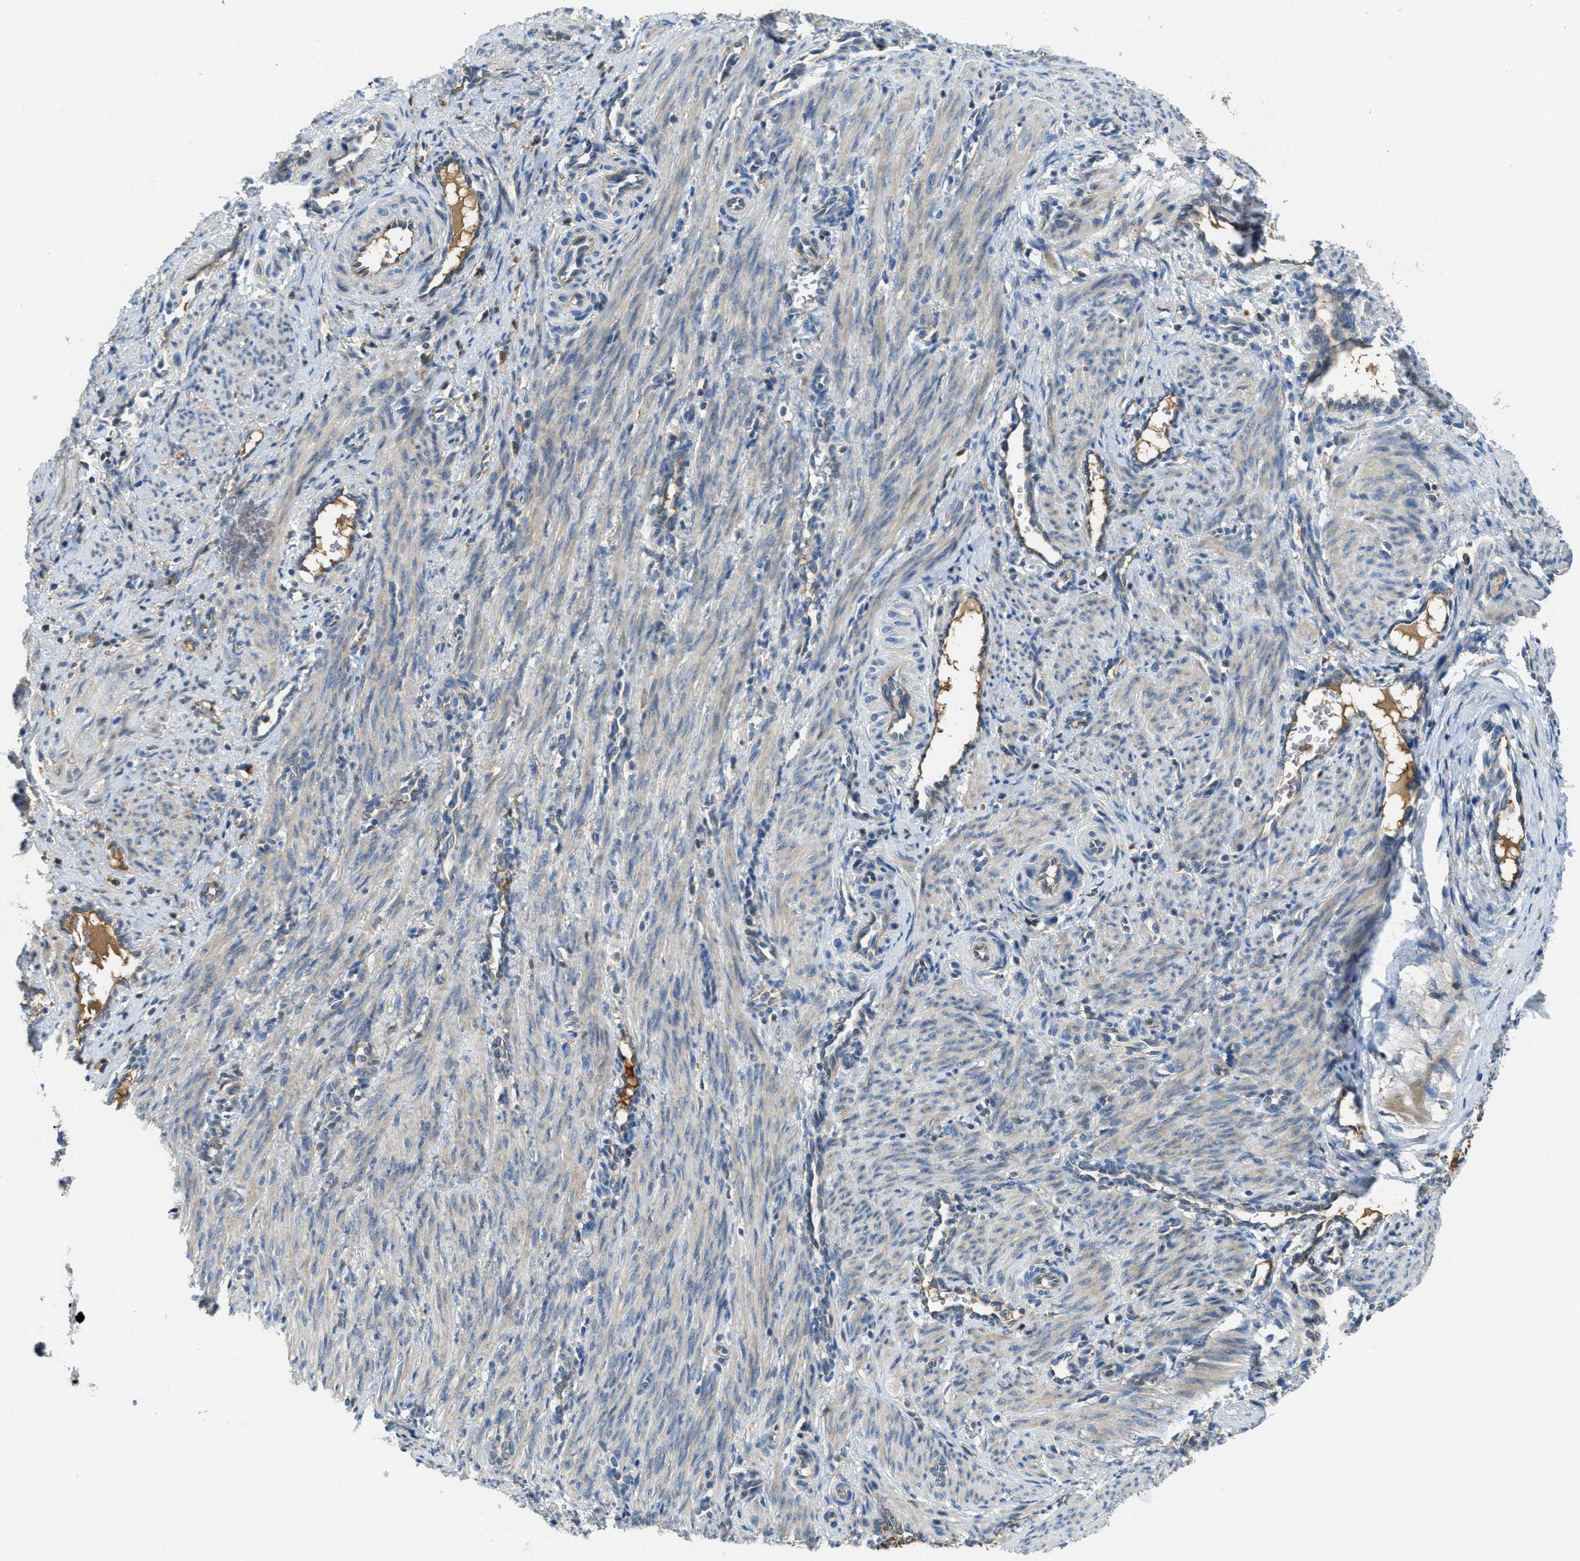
{"staining": {"intensity": "weak", "quantity": "25%-75%", "location": "cytoplasmic/membranous"}, "tissue": "smooth muscle", "cell_type": "Smooth muscle cells", "image_type": "normal", "snomed": [{"axis": "morphology", "description": "Normal tissue, NOS"}, {"axis": "topography", "description": "Endometrium"}], "caption": "Smooth muscle stained for a protein (brown) demonstrates weak cytoplasmic/membranous positive positivity in about 25%-75% of smooth muscle cells.", "gene": "SSR1", "patient": {"sex": "female", "age": 33}}